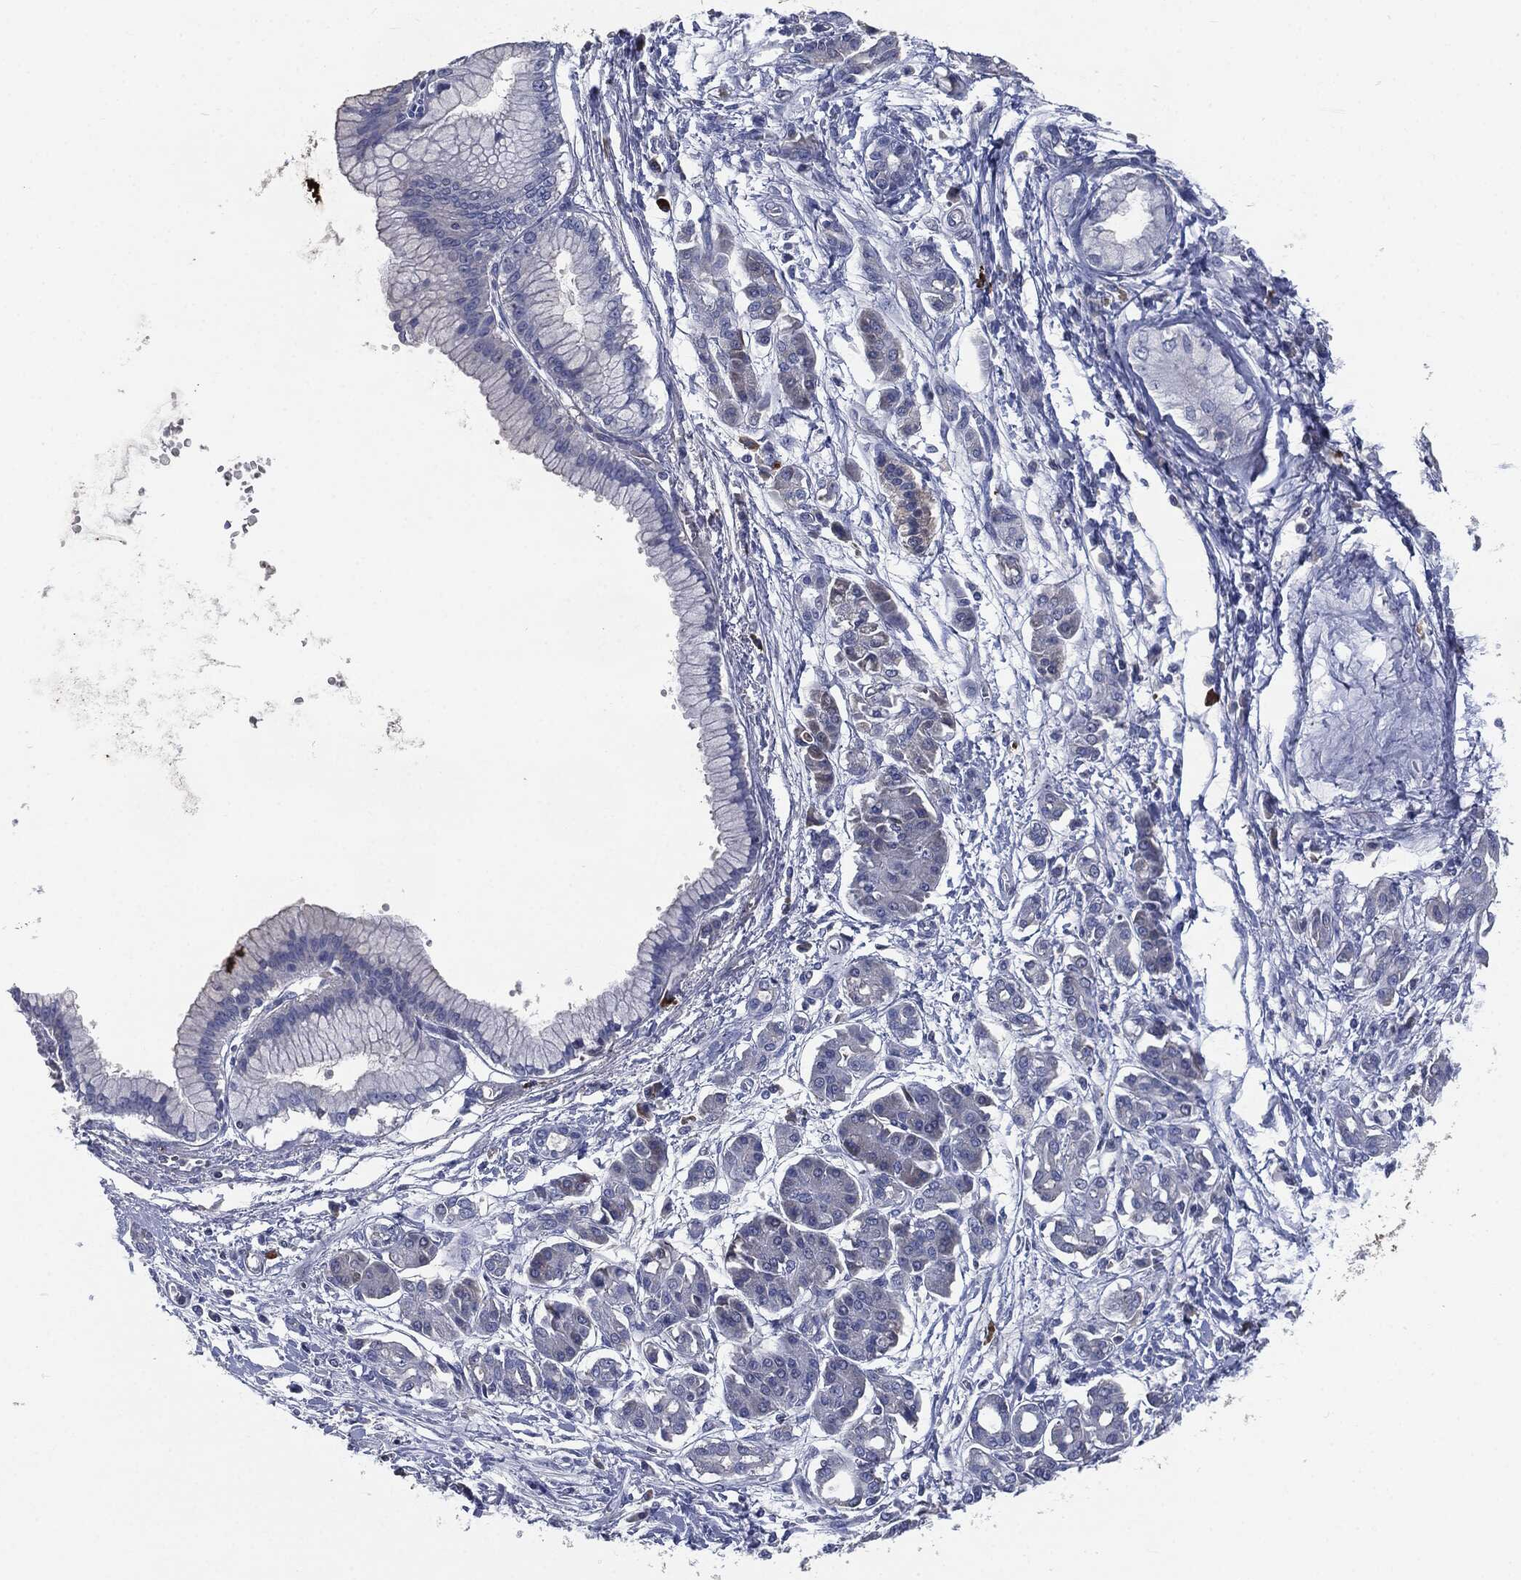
{"staining": {"intensity": "negative", "quantity": "none", "location": "none"}, "tissue": "pancreatic cancer", "cell_type": "Tumor cells", "image_type": "cancer", "snomed": [{"axis": "morphology", "description": "Adenocarcinoma, NOS"}, {"axis": "topography", "description": "Pancreas"}], "caption": "Human pancreatic cancer (adenocarcinoma) stained for a protein using IHC exhibits no positivity in tumor cells.", "gene": "CD27", "patient": {"sex": "male", "age": 72}}